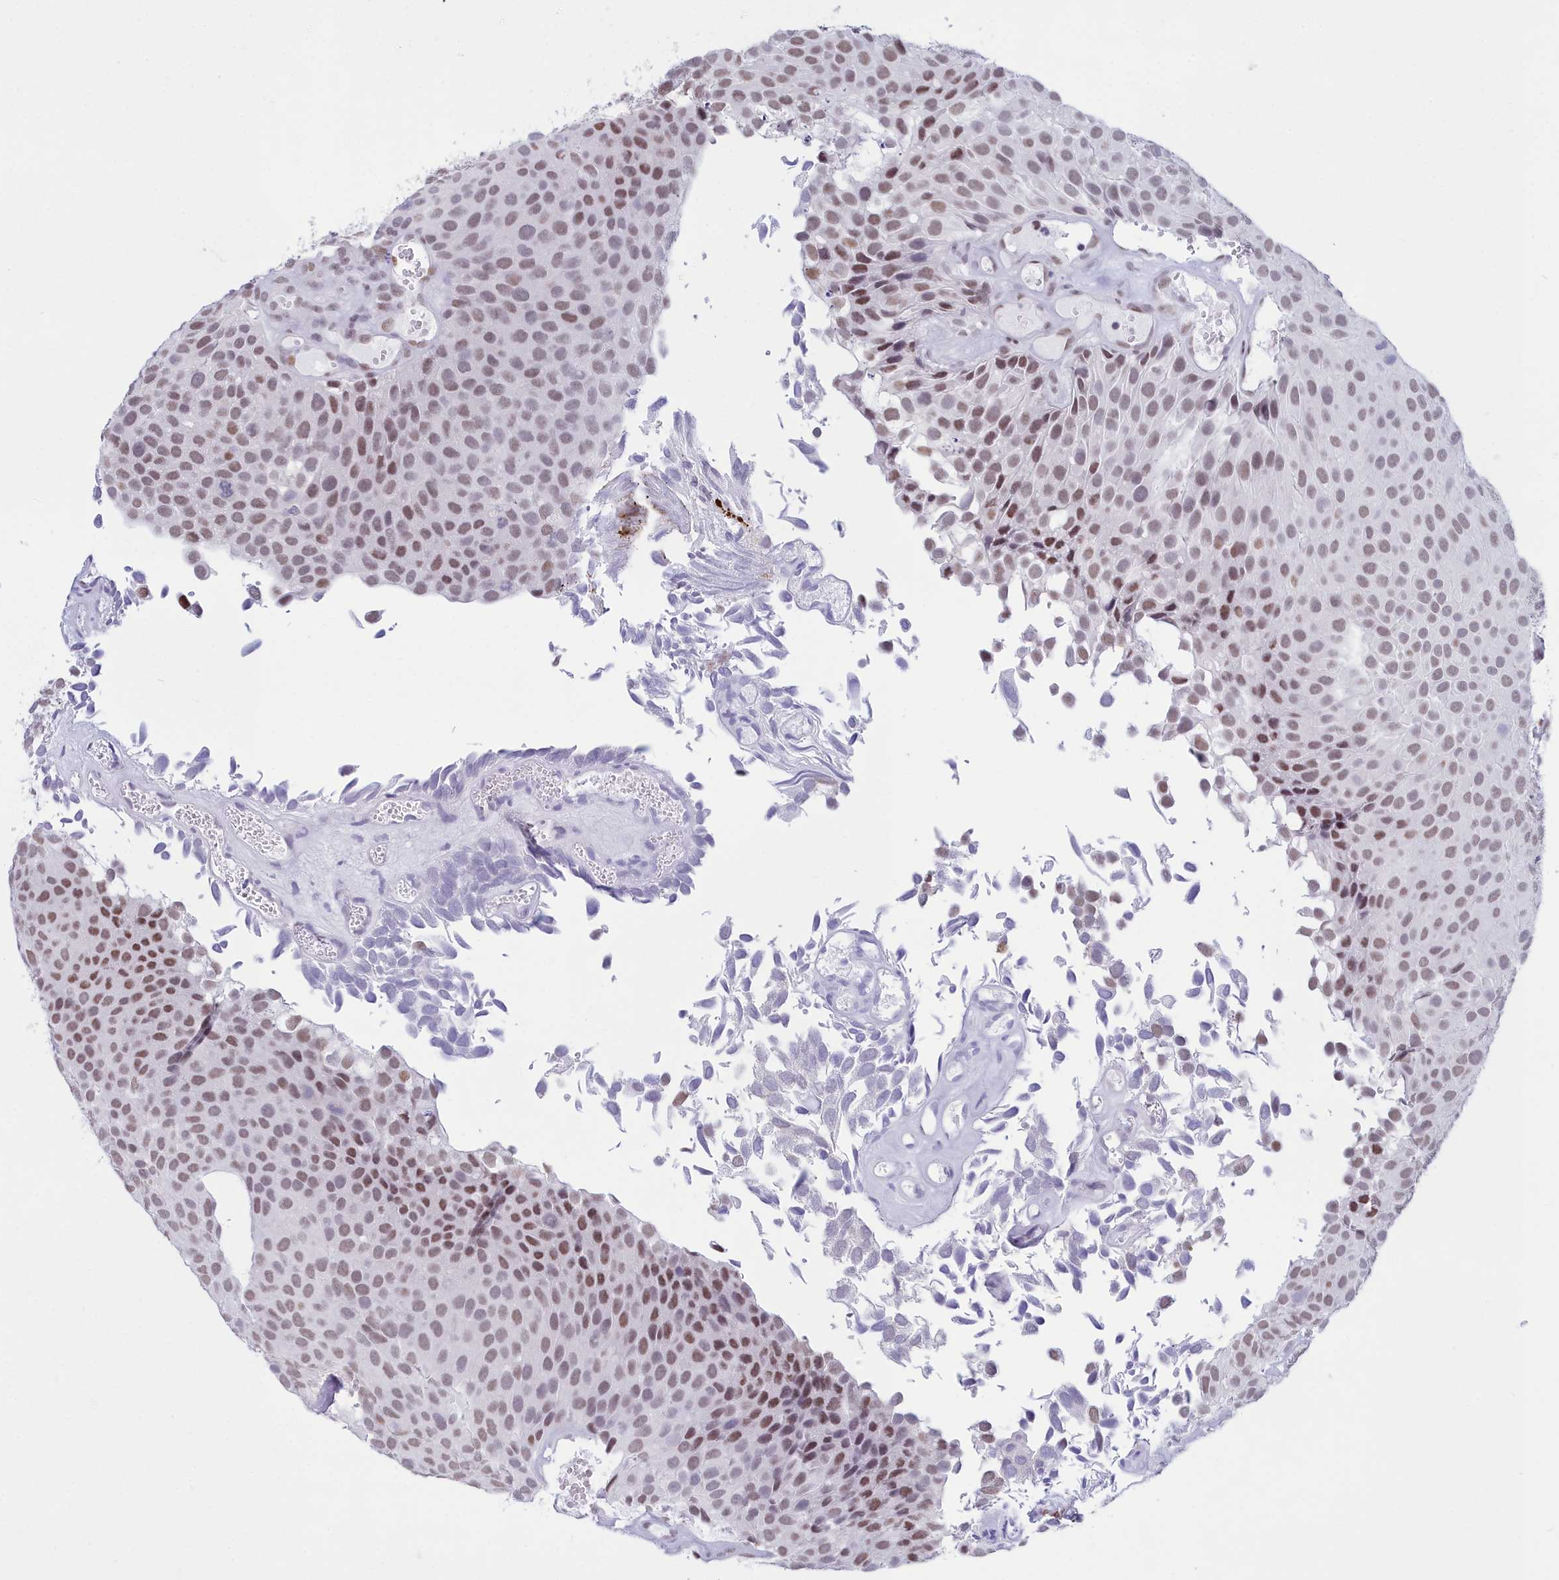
{"staining": {"intensity": "moderate", "quantity": ">75%", "location": "nuclear"}, "tissue": "urothelial cancer", "cell_type": "Tumor cells", "image_type": "cancer", "snomed": [{"axis": "morphology", "description": "Urothelial carcinoma, Low grade"}, {"axis": "topography", "description": "Urinary bladder"}], "caption": "A histopathology image showing moderate nuclear staining in about >75% of tumor cells in urothelial cancer, as visualized by brown immunohistochemical staining.", "gene": "CDC26", "patient": {"sex": "male", "age": 89}}